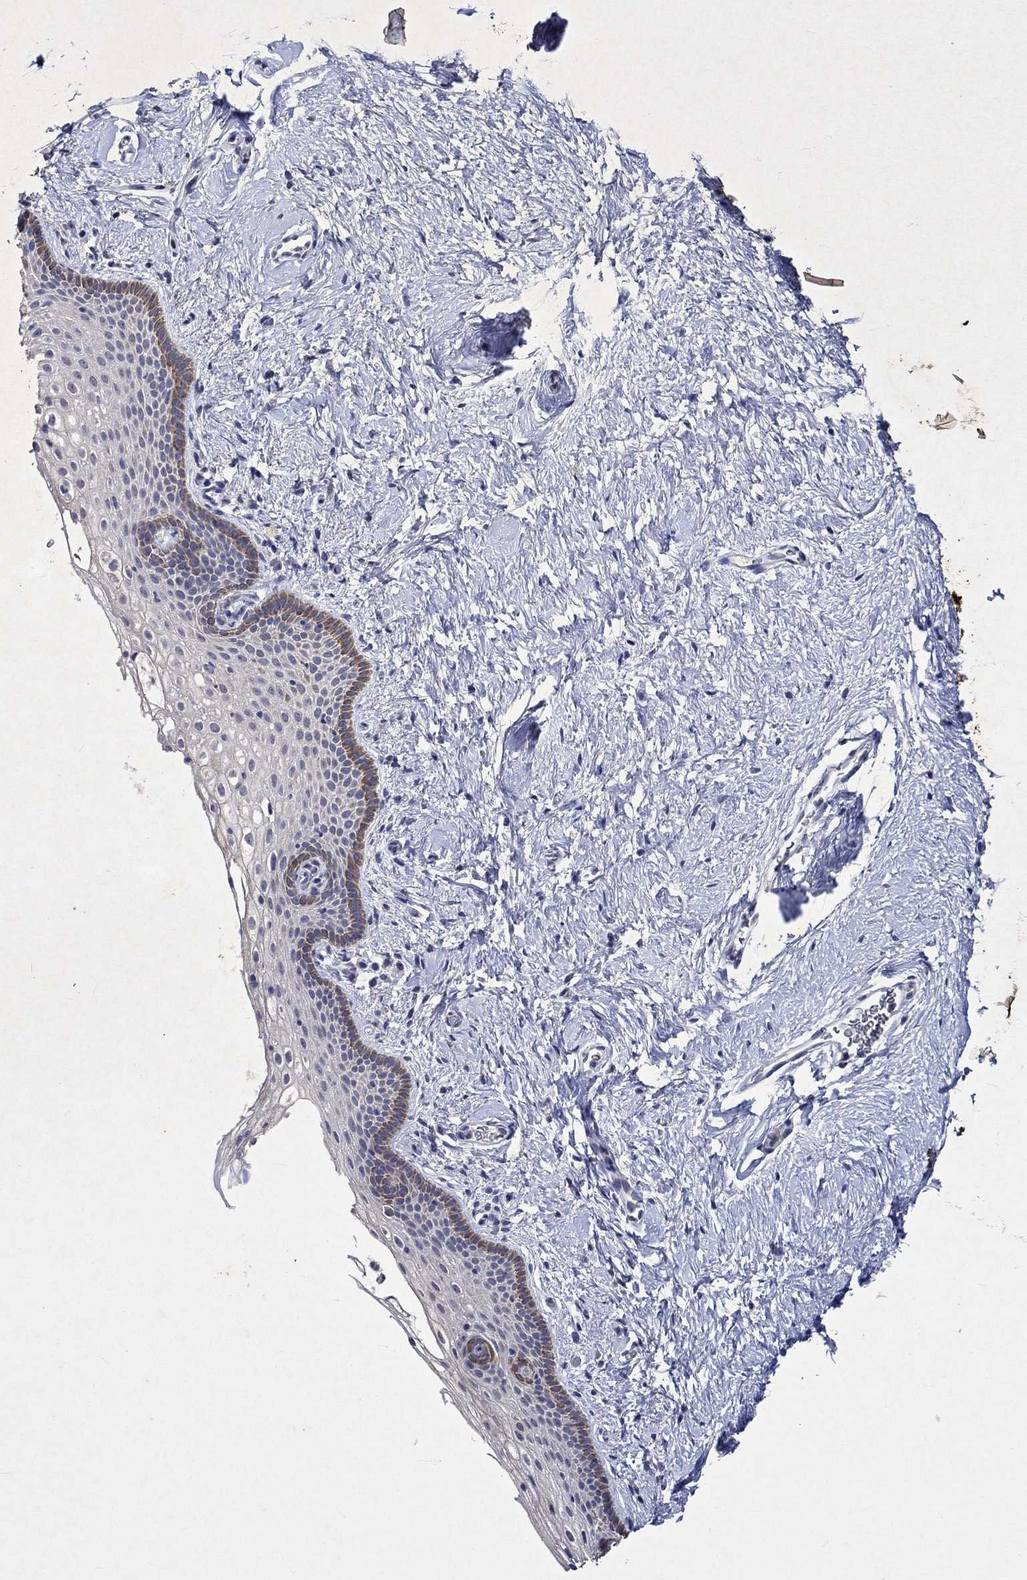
{"staining": {"intensity": "moderate", "quantity": "<25%", "location": "cytoplasmic/membranous"}, "tissue": "vagina", "cell_type": "Squamous epithelial cells", "image_type": "normal", "snomed": [{"axis": "morphology", "description": "Normal tissue, NOS"}, {"axis": "topography", "description": "Vagina"}], "caption": "Brown immunohistochemical staining in unremarkable human vagina reveals moderate cytoplasmic/membranous expression in approximately <25% of squamous epithelial cells.", "gene": "DDX3Y", "patient": {"sex": "female", "age": 61}}